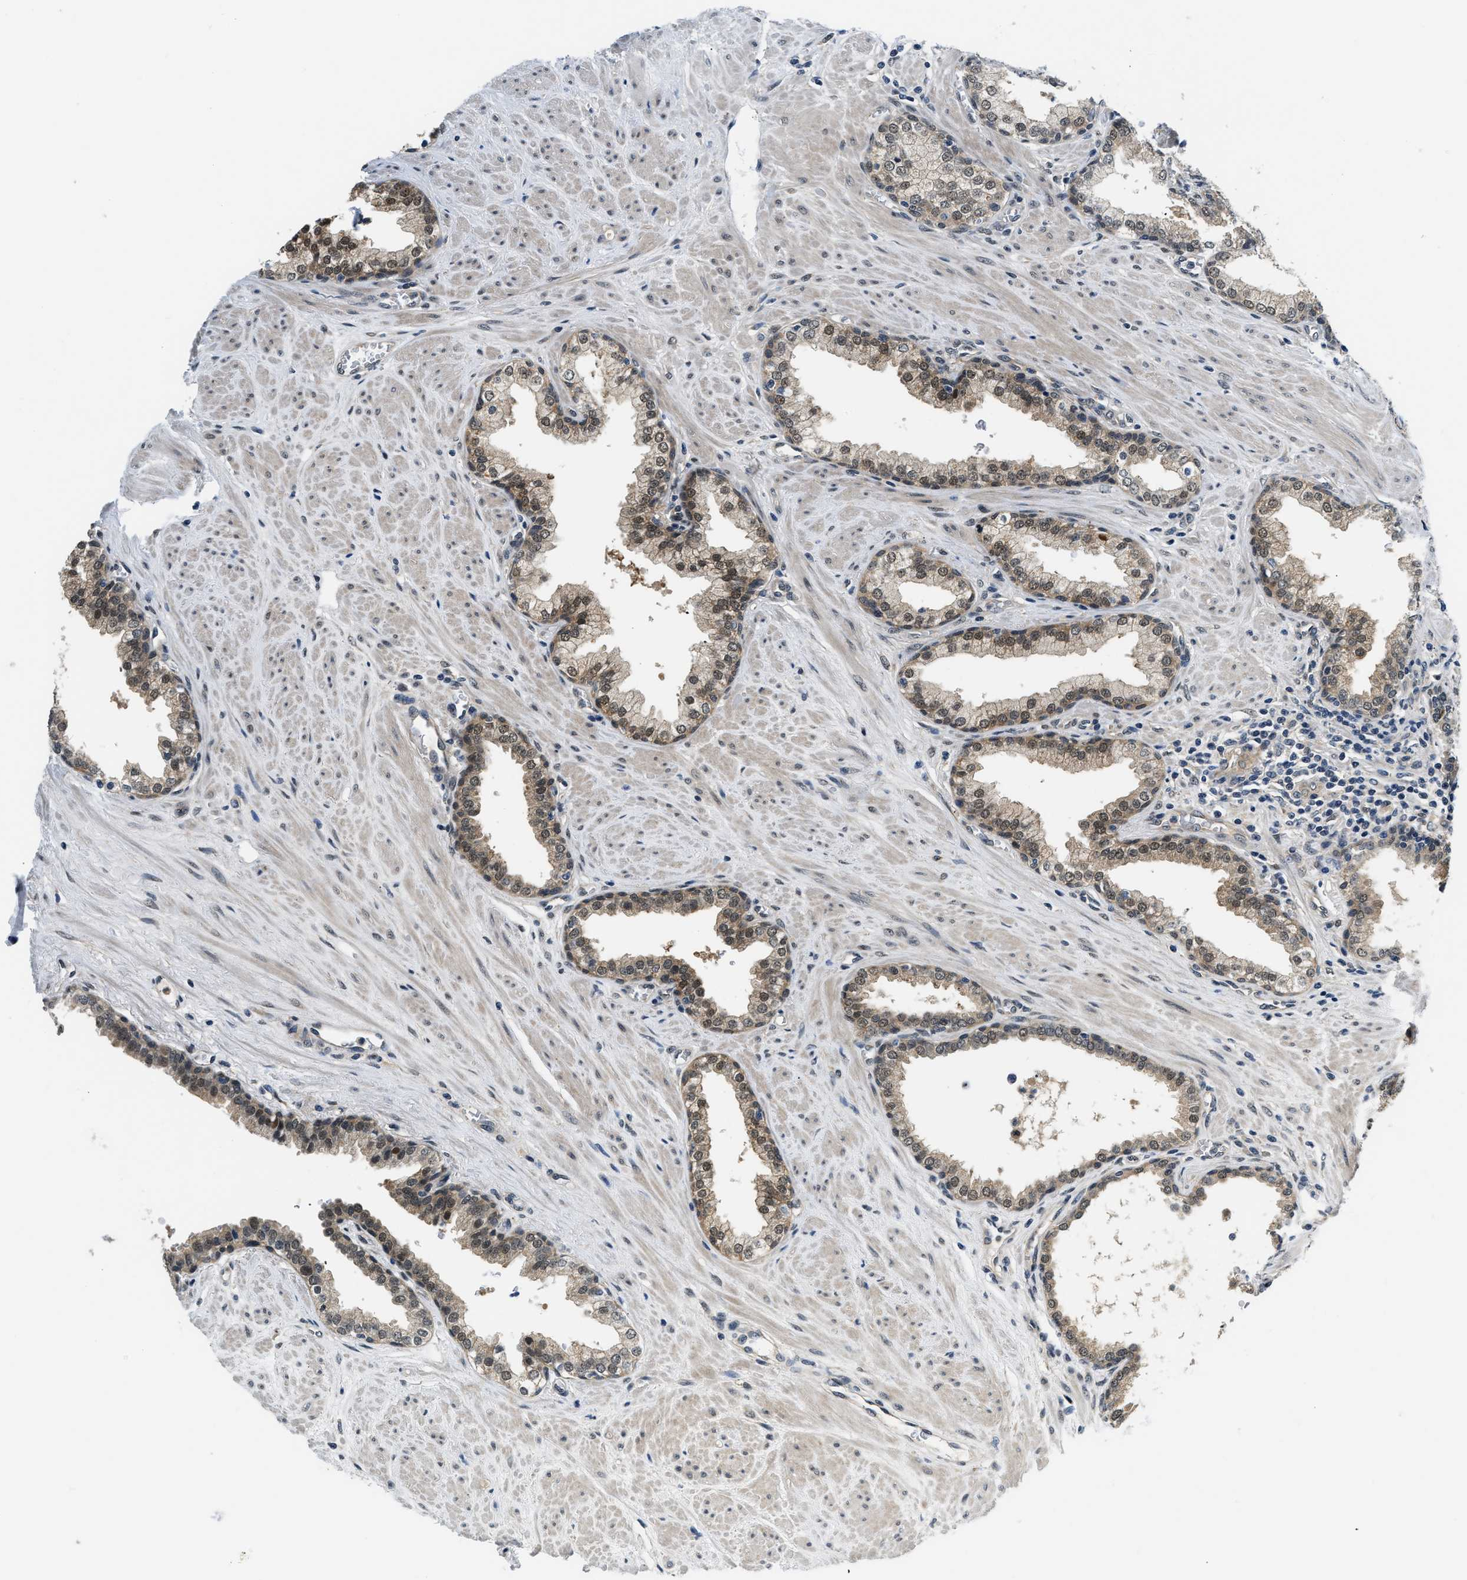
{"staining": {"intensity": "moderate", "quantity": "25%-75%", "location": "cytoplasmic/membranous,nuclear"}, "tissue": "prostate", "cell_type": "Glandular cells", "image_type": "normal", "snomed": [{"axis": "morphology", "description": "Normal tissue, NOS"}, {"axis": "topography", "description": "Prostate"}], "caption": "Brown immunohistochemical staining in normal prostate displays moderate cytoplasmic/membranous,nuclear expression in approximately 25%-75% of glandular cells.", "gene": "SMAD4", "patient": {"sex": "male", "age": 51}}